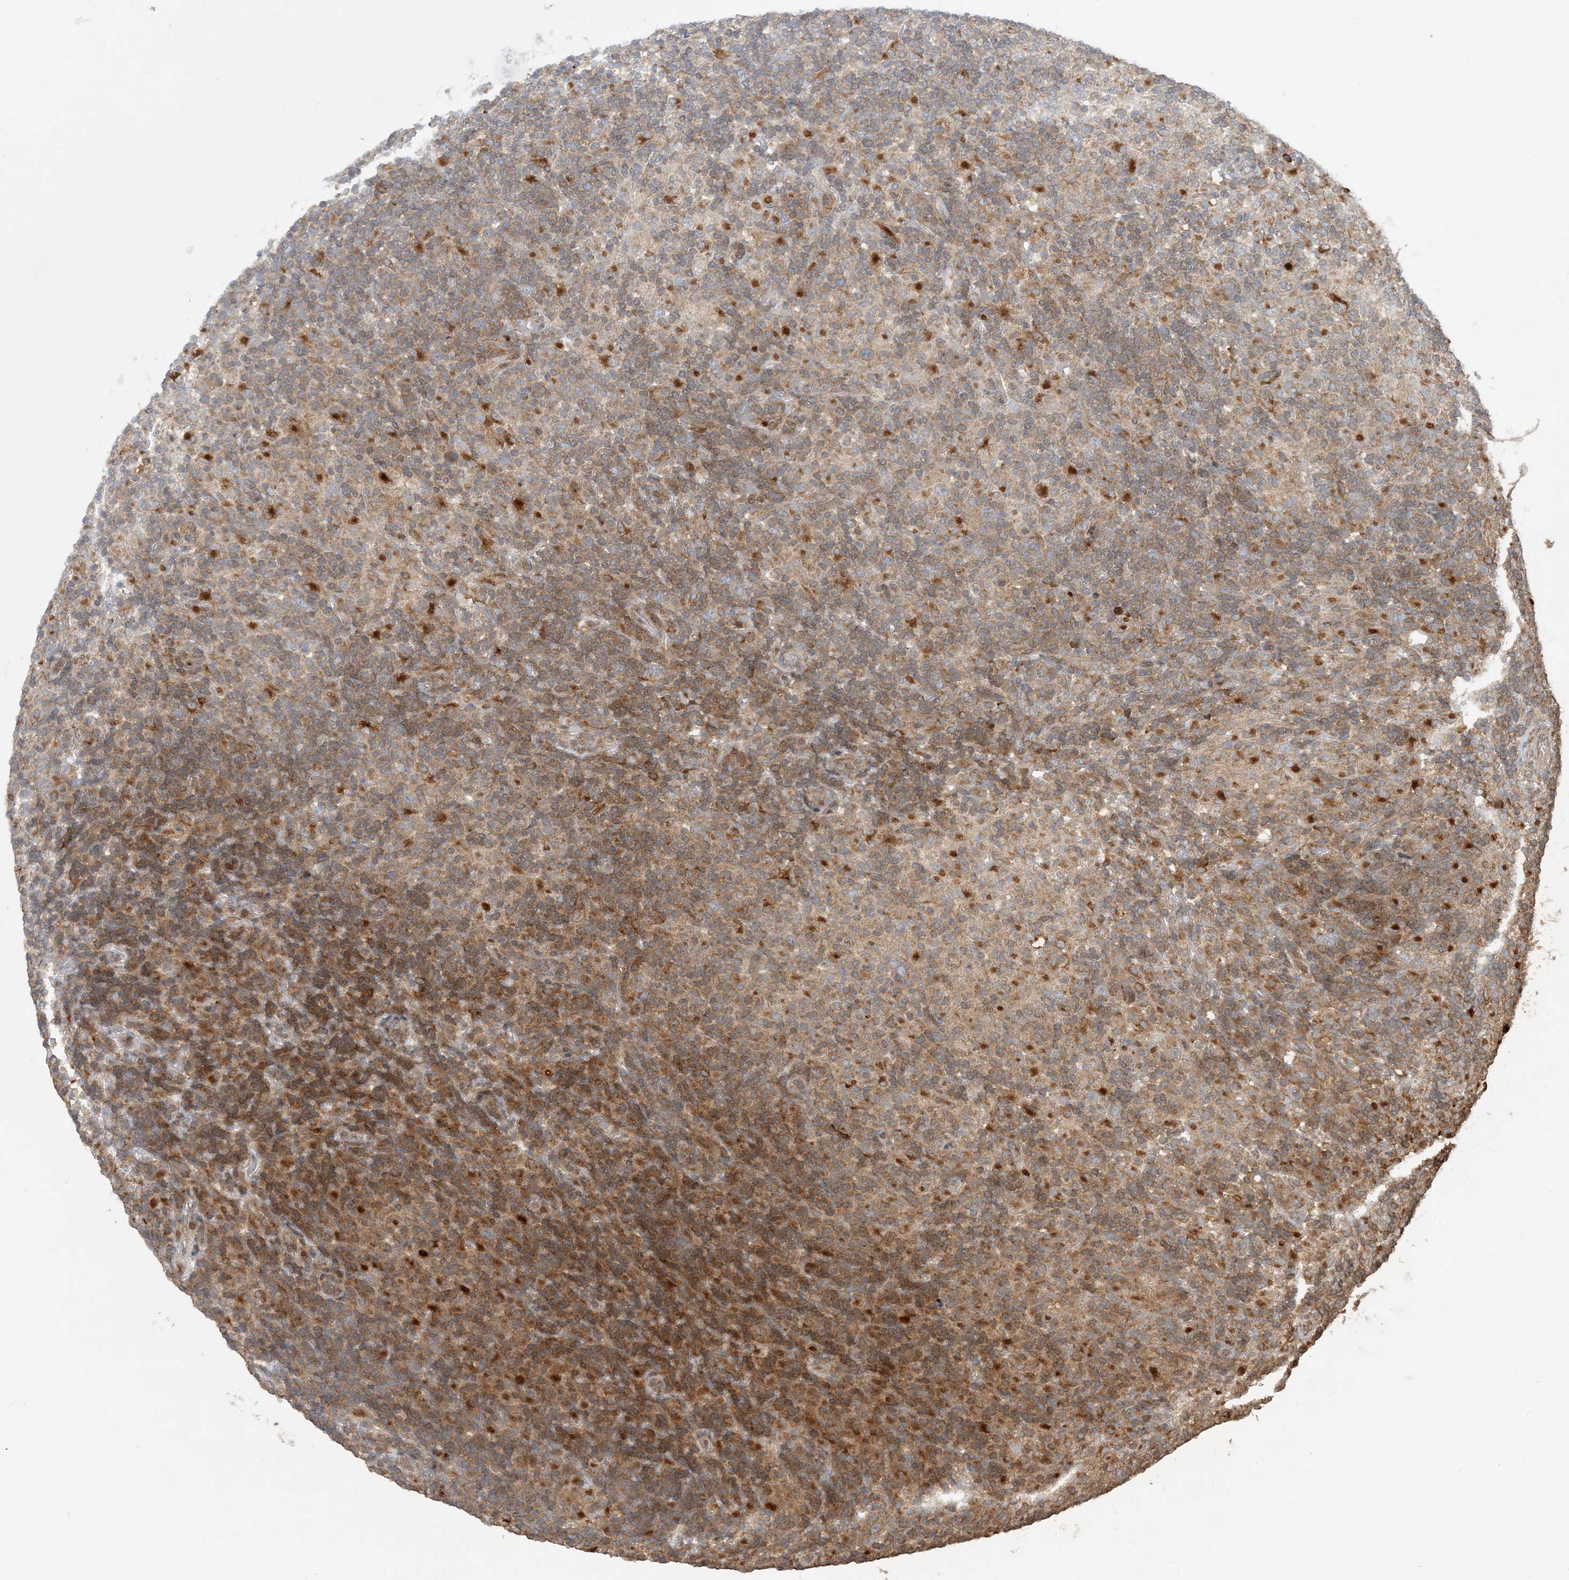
{"staining": {"intensity": "weak", "quantity": "<25%", "location": "cytoplasmic/membranous"}, "tissue": "lymphoma", "cell_type": "Tumor cells", "image_type": "cancer", "snomed": [{"axis": "morphology", "description": "Hodgkin's disease, NOS"}, {"axis": "topography", "description": "Lymph node"}], "caption": "DAB immunohistochemical staining of lymphoma exhibits no significant staining in tumor cells.", "gene": "ATP13A2", "patient": {"sex": "male", "age": 70}}